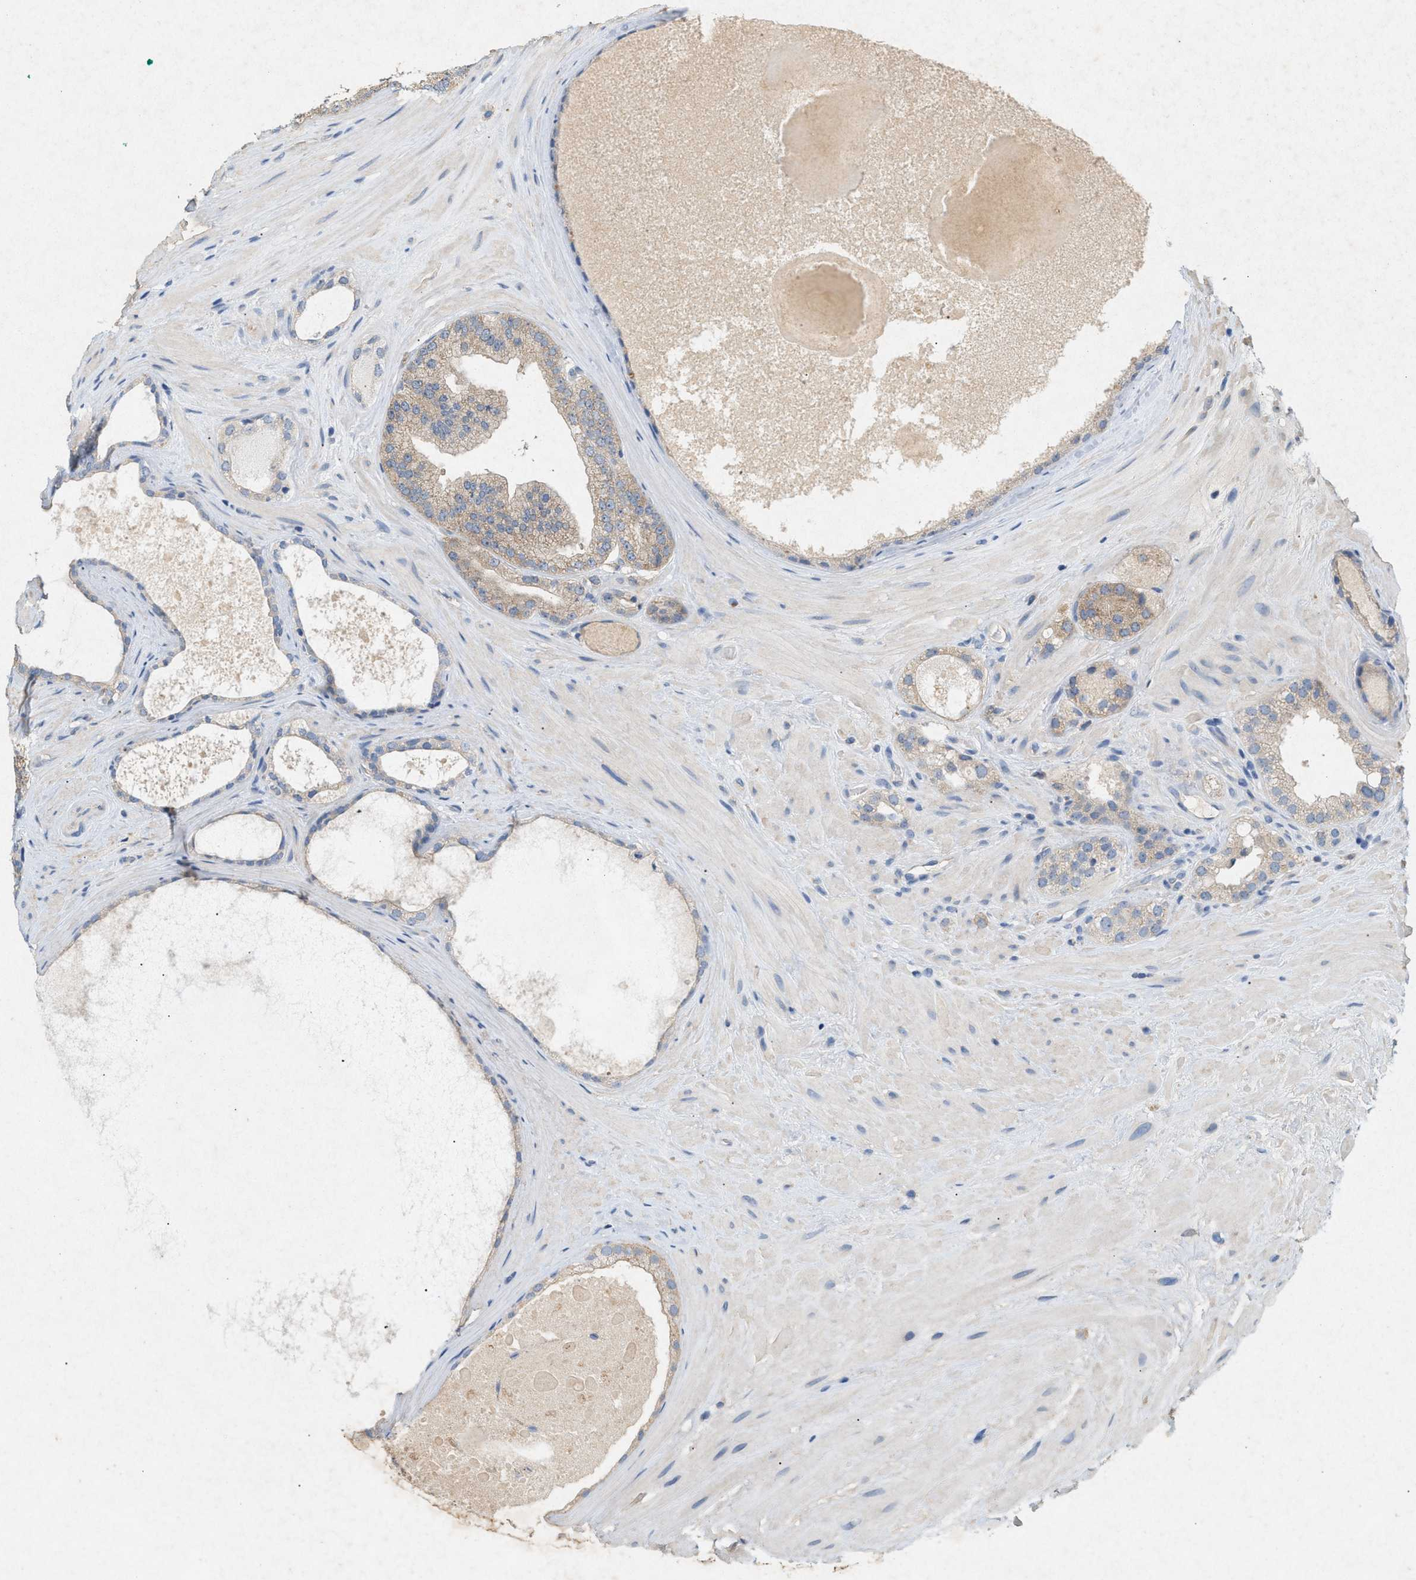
{"staining": {"intensity": "weak", "quantity": "<25%", "location": "cytoplasmic/membranous"}, "tissue": "prostate cancer", "cell_type": "Tumor cells", "image_type": "cancer", "snomed": [{"axis": "morphology", "description": "Adenocarcinoma, Low grade"}, {"axis": "topography", "description": "Prostate"}], "caption": "The photomicrograph demonstrates no significant staining in tumor cells of adenocarcinoma (low-grade) (prostate).", "gene": "DCAF7", "patient": {"sex": "male", "age": 65}}